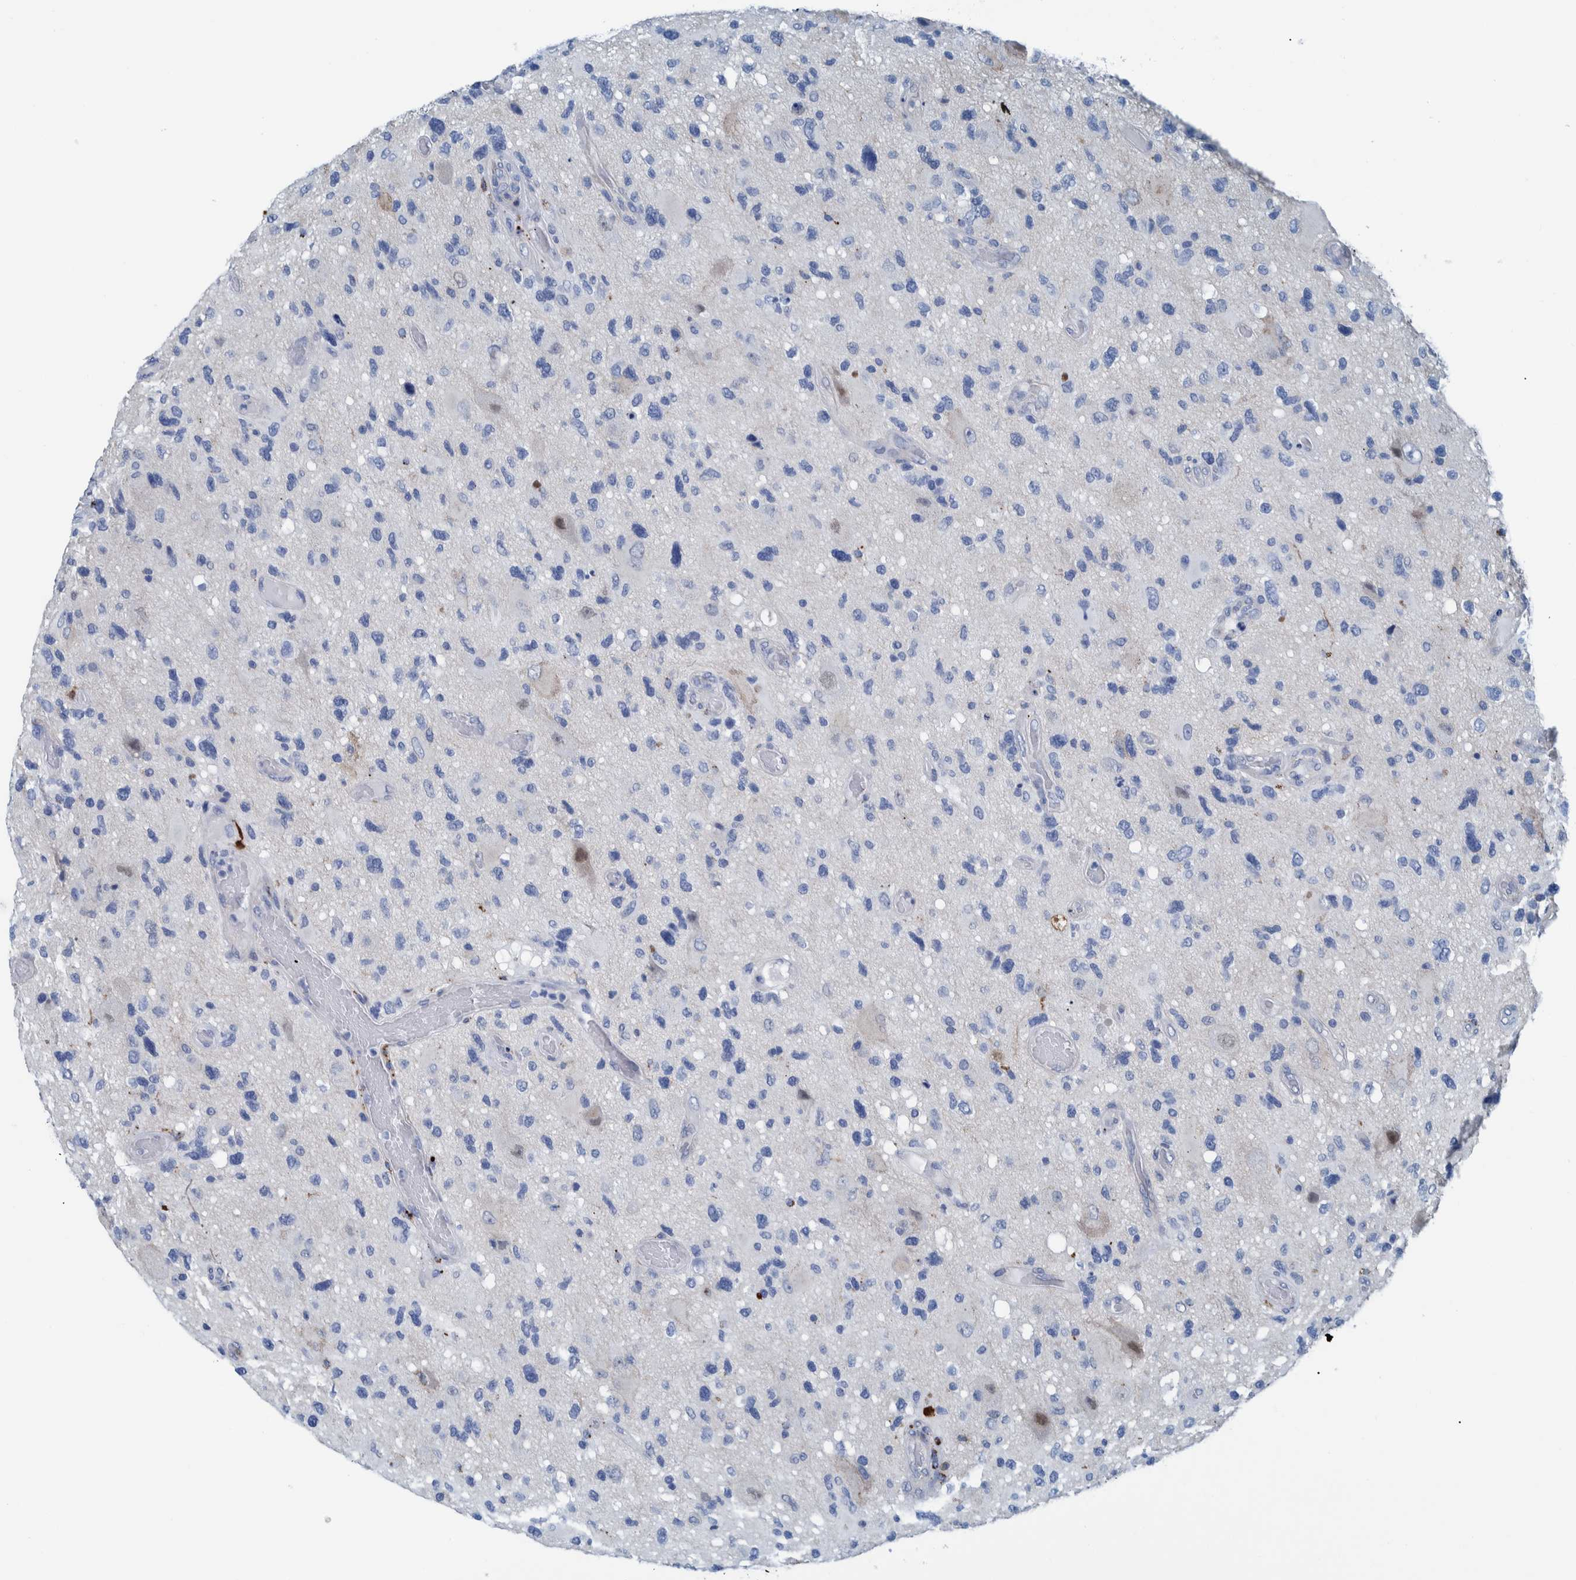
{"staining": {"intensity": "negative", "quantity": "none", "location": "none"}, "tissue": "glioma", "cell_type": "Tumor cells", "image_type": "cancer", "snomed": [{"axis": "morphology", "description": "Glioma, malignant, High grade"}, {"axis": "topography", "description": "Brain"}], "caption": "Glioma was stained to show a protein in brown. There is no significant expression in tumor cells.", "gene": "IDO1", "patient": {"sex": "male", "age": 33}}